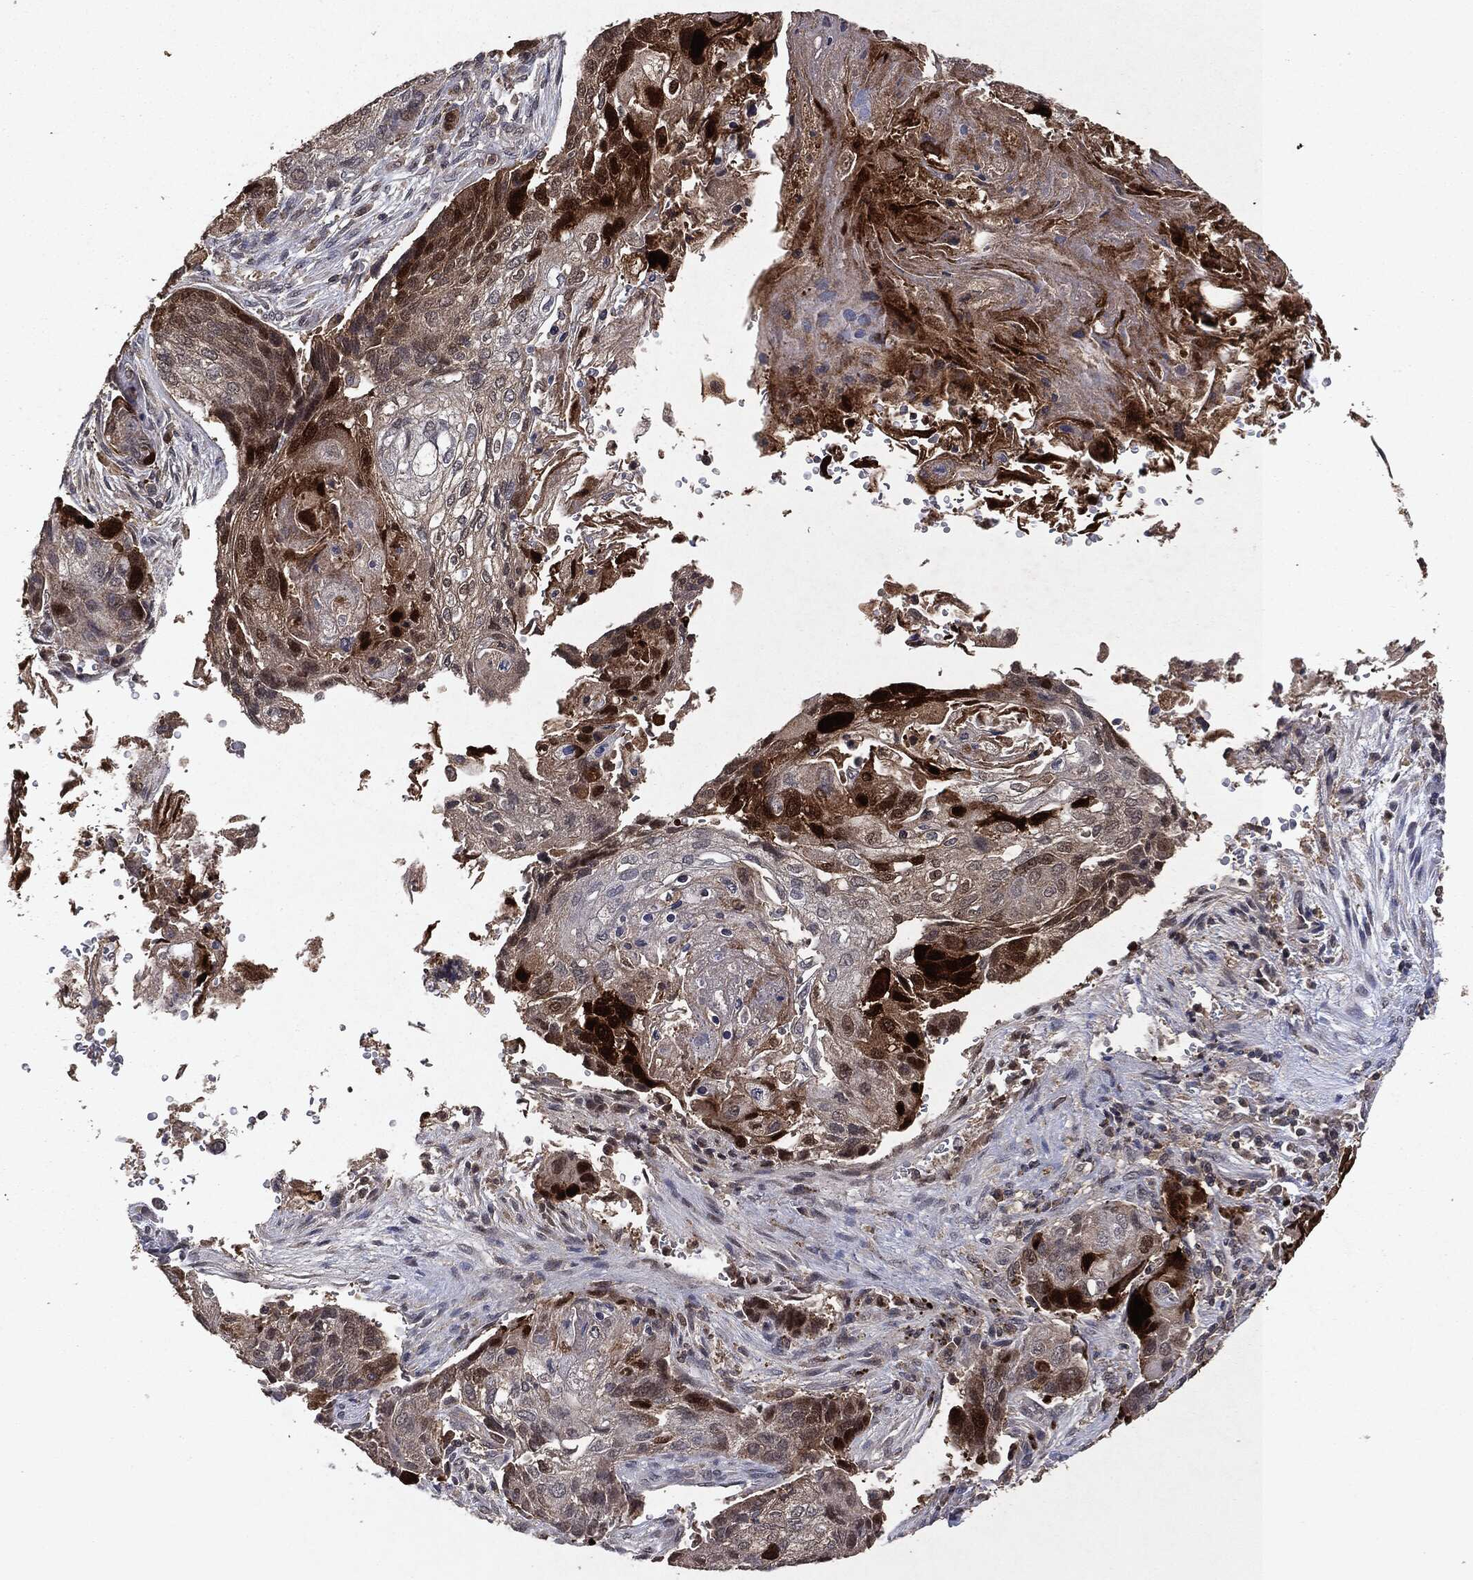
{"staining": {"intensity": "strong", "quantity": "<25%", "location": "cytoplasmic/membranous,nuclear"}, "tissue": "lung cancer", "cell_type": "Tumor cells", "image_type": "cancer", "snomed": [{"axis": "morphology", "description": "Normal tissue, NOS"}, {"axis": "morphology", "description": "Squamous cell carcinoma, NOS"}, {"axis": "topography", "description": "Bronchus"}, {"axis": "topography", "description": "Lung"}], "caption": "DAB immunohistochemical staining of squamous cell carcinoma (lung) shows strong cytoplasmic/membranous and nuclear protein positivity in approximately <25% of tumor cells.", "gene": "MTOR", "patient": {"sex": "male", "age": 69}}